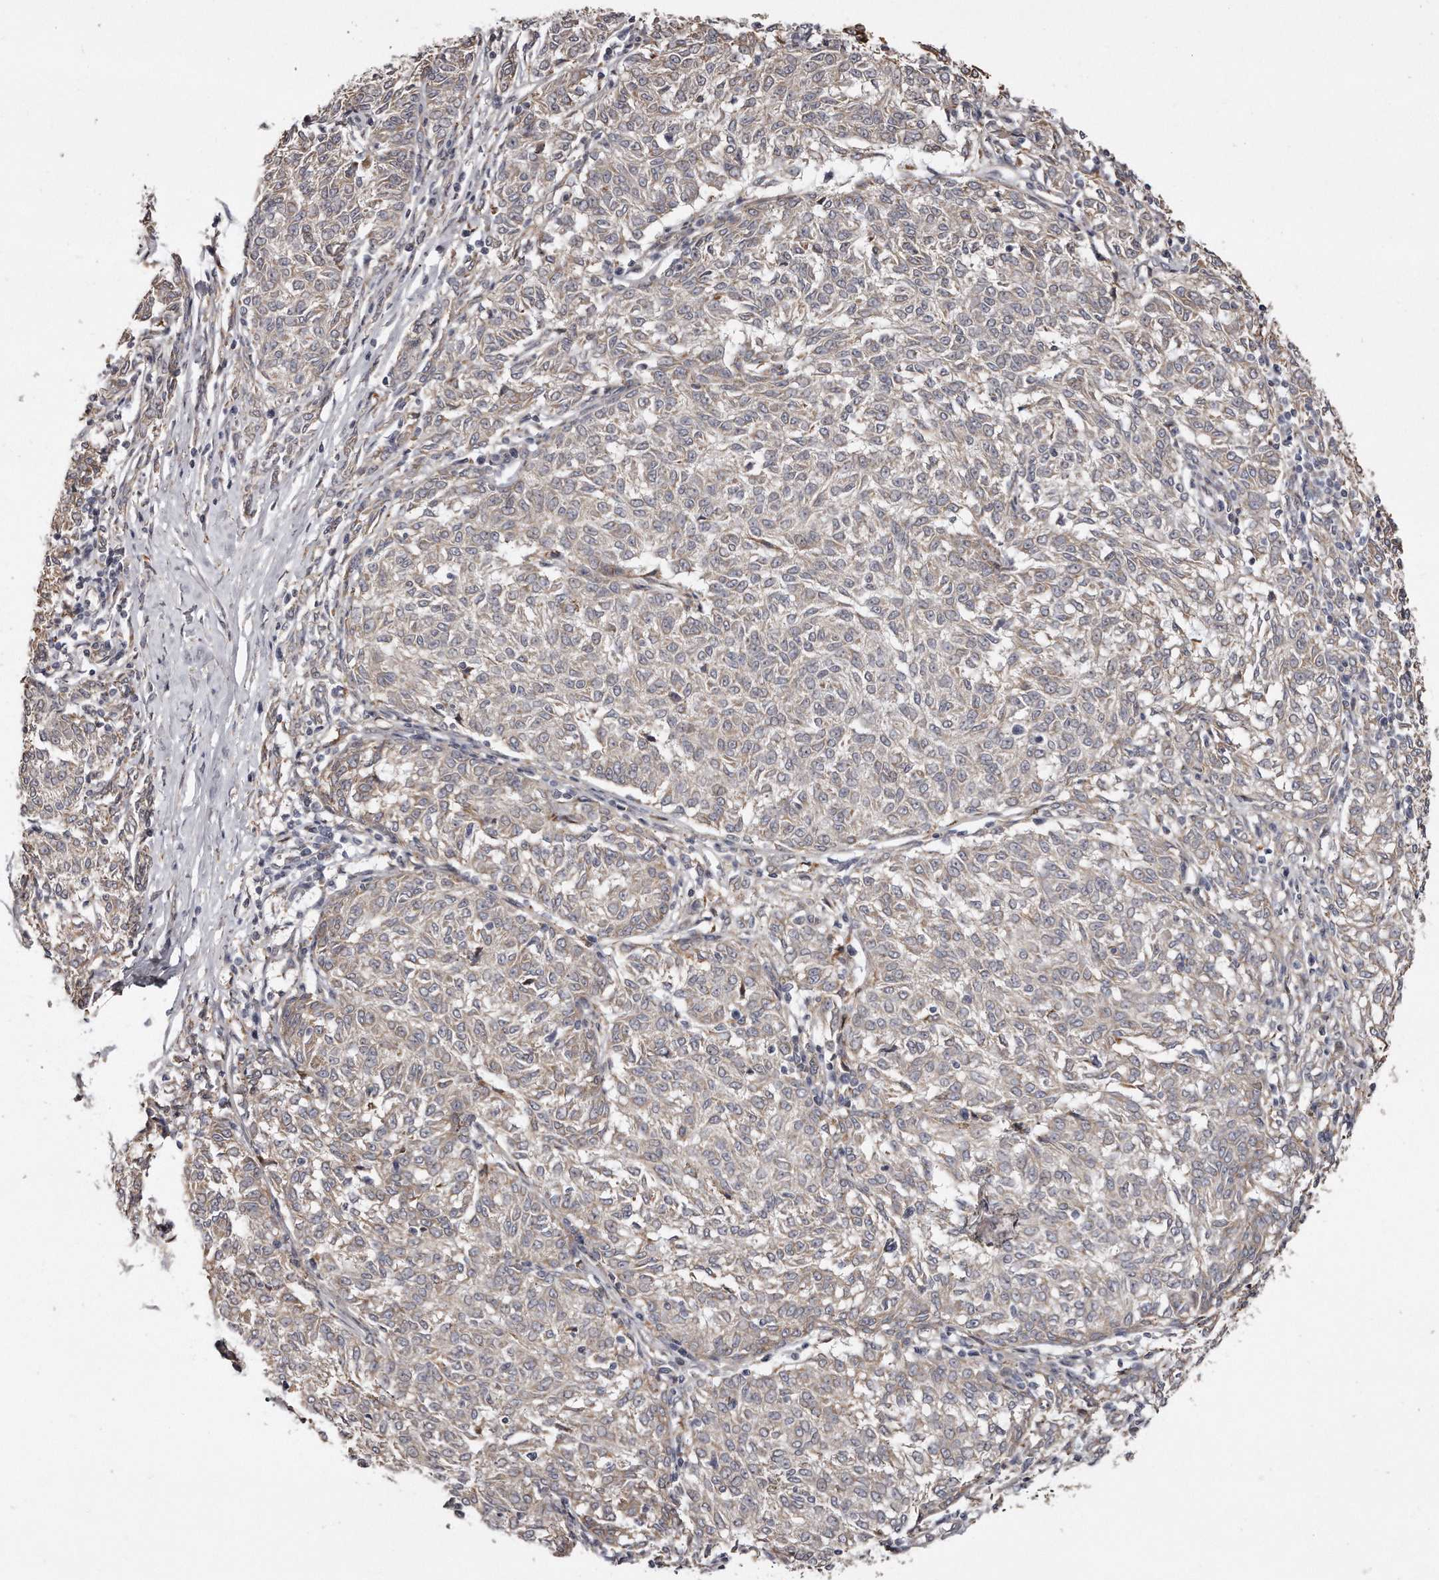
{"staining": {"intensity": "weak", "quantity": ">75%", "location": "cytoplasmic/membranous"}, "tissue": "melanoma", "cell_type": "Tumor cells", "image_type": "cancer", "snomed": [{"axis": "morphology", "description": "Malignant melanoma, NOS"}, {"axis": "topography", "description": "Skin"}], "caption": "This is a photomicrograph of IHC staining of malignant melanoma, which shows weak positivity in the cytoplasmic/membranous of tumor cells.", "gene": "TRAPPC14", "patient": {"sex": "female", "age": 72}}